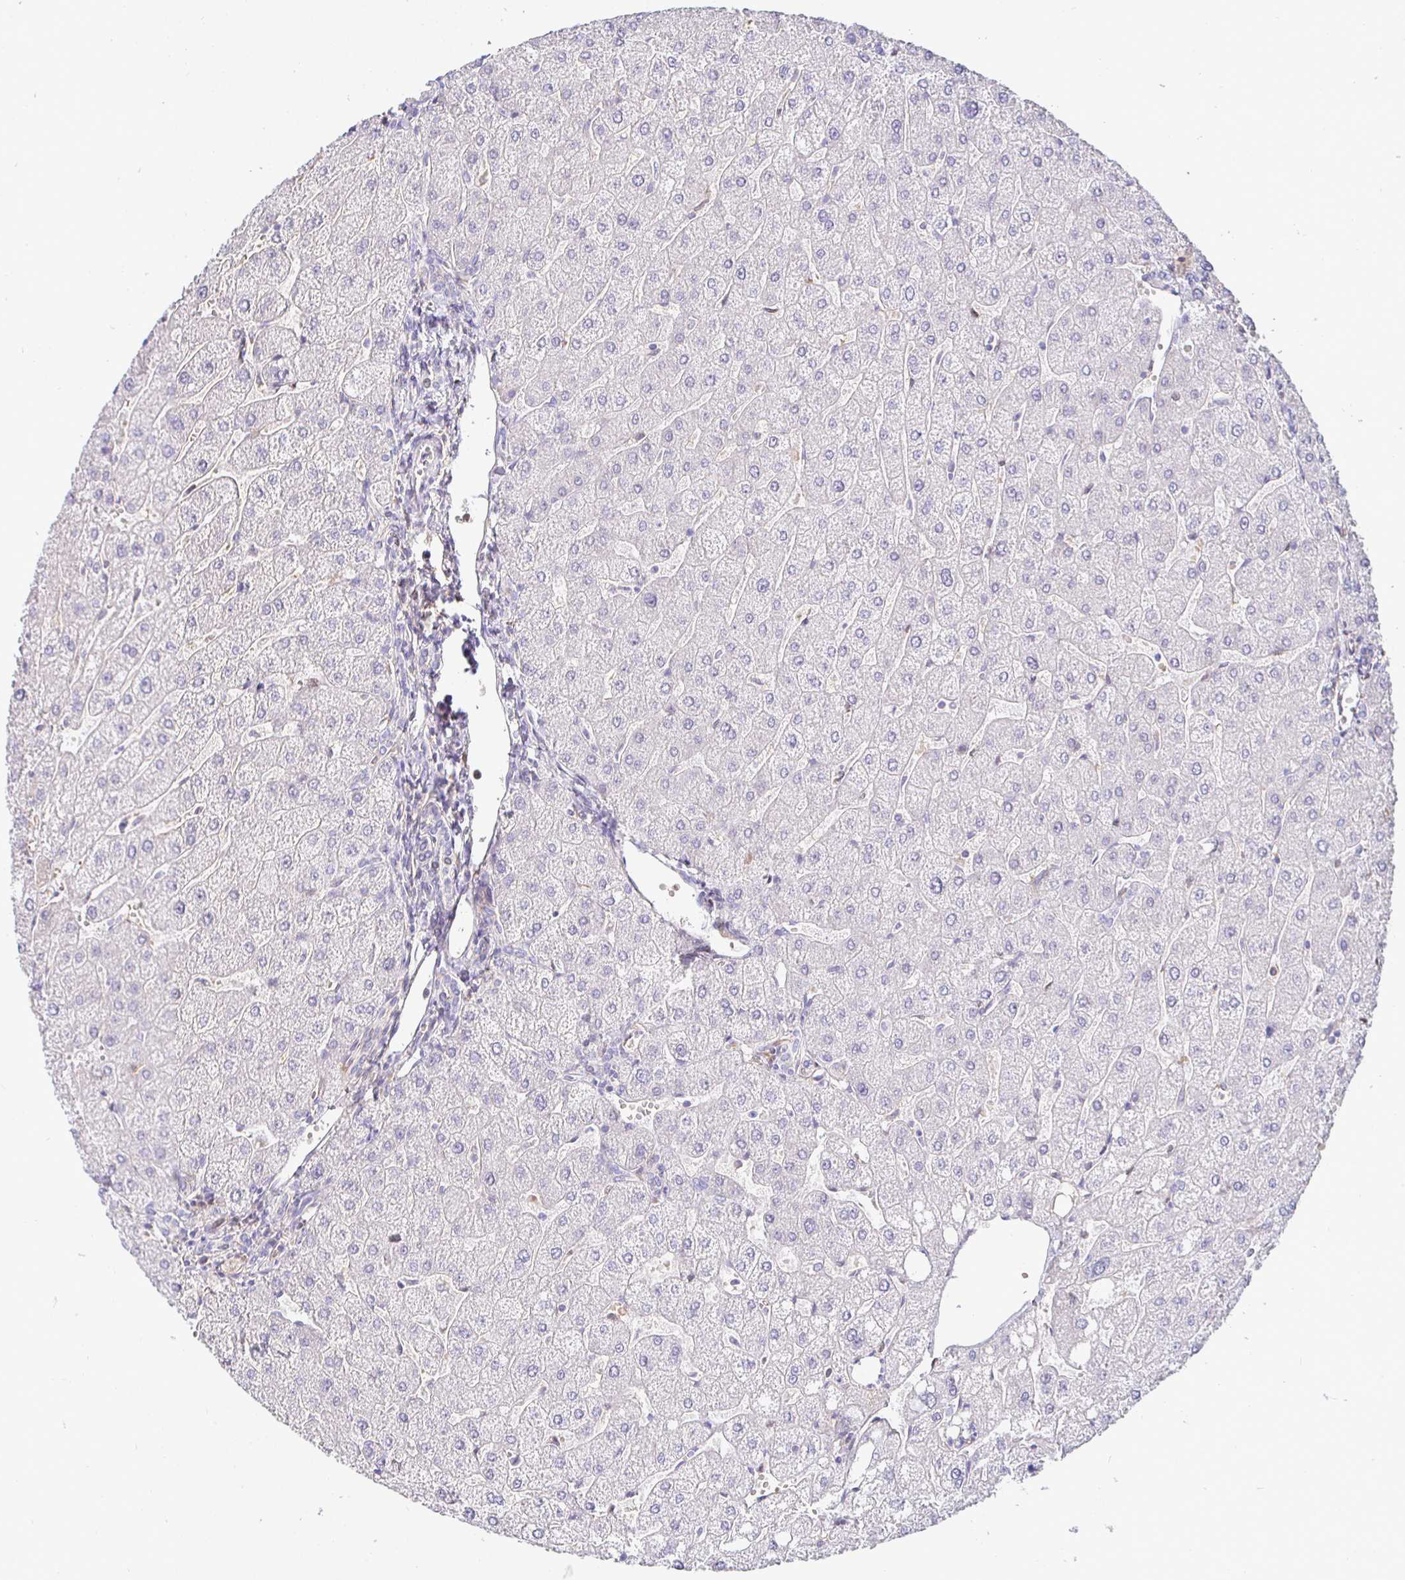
{"staining": {"intensity": "negative", "quantity": "none", "location": "none"}, "tissue": "liver", "cell_type": "Cholangiocytes", "image_type": "normal", "snomed": [{"axis": "morphology", "description": "Normal tissue, NOS"}, {"axis": "topography", "description": "Liver"}], "caption": "This is a photomicrograph of immunohistochemistry staining of unremarkable liver, which shows no expression in cholangiocytes.", "gene": "SIRPA", "patient": {"sex": "male", "age": 67}}